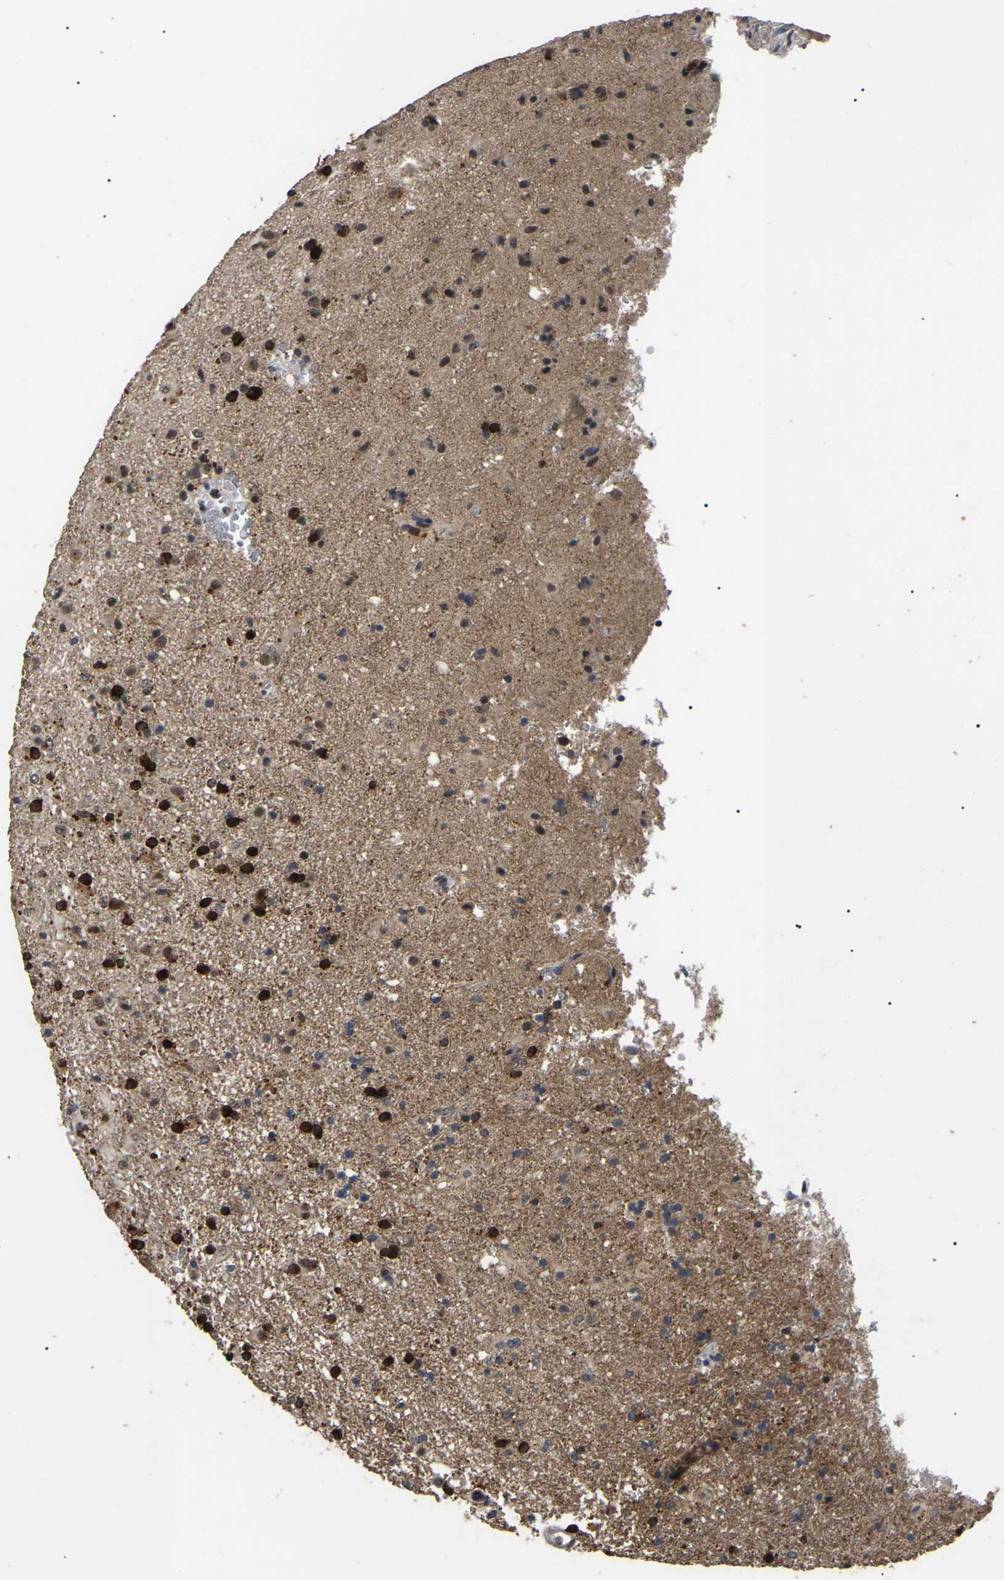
{"staining": {"intensity": "strong", "quantity": ">75%", "location": "cytoplasmic/membranous"}, "tissue": "glioma", "cell_type": "Tumor cells", "image_type": "cancer", "snomed": [{"axis": "morphology", "description": "Glioma, malignant, Low grade"}, {"axis": "topography", "description": "Brain"}], "caption": "Malignant glioma (low-grade) stained with immunohistochemistry (IHC) demonstrates strong cytoplasmic/membranous positivity in about >75% of tumor cells.", "gene": "PPM1E", "patient": {"sex": "male", "age": 65}}